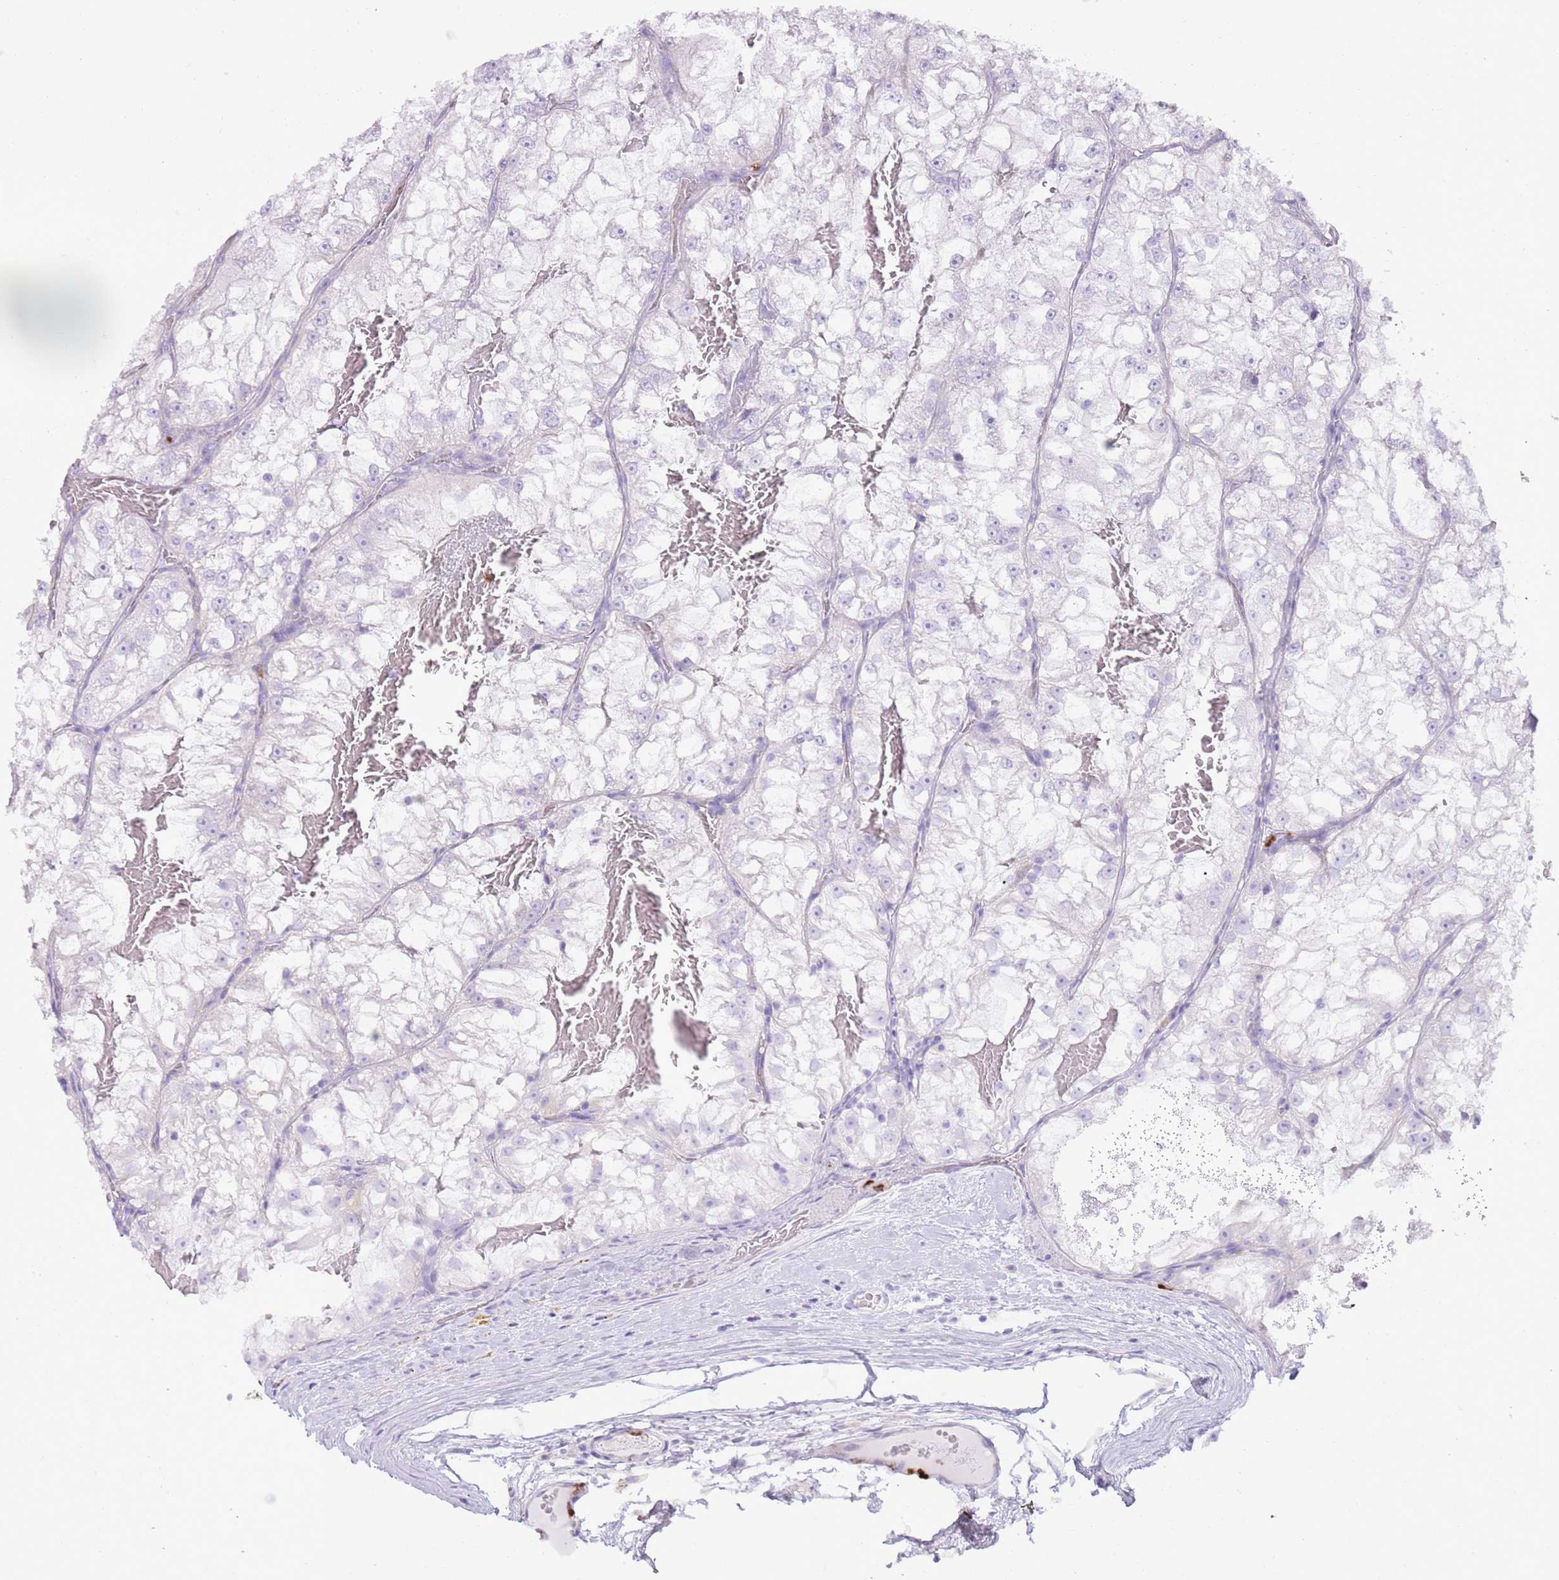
{"staining": {"intensity": "negative", "quantity": "none", "location": "none"}, "tissue": "renal cancer", "cell_type": "Tumor cells", "image_type": "cancer", "snomed": [{"axis": "morphology", "description": "Adenocarcinoma, NOS"}, {"axis": "topography", "description": "Kidney"}], "caption": "The histopathology image displays no staining of tumor cells in renal cancer (adenocarcinoma).", "gene": "CD177", "patient": {"sex": "female", "age": 72}}